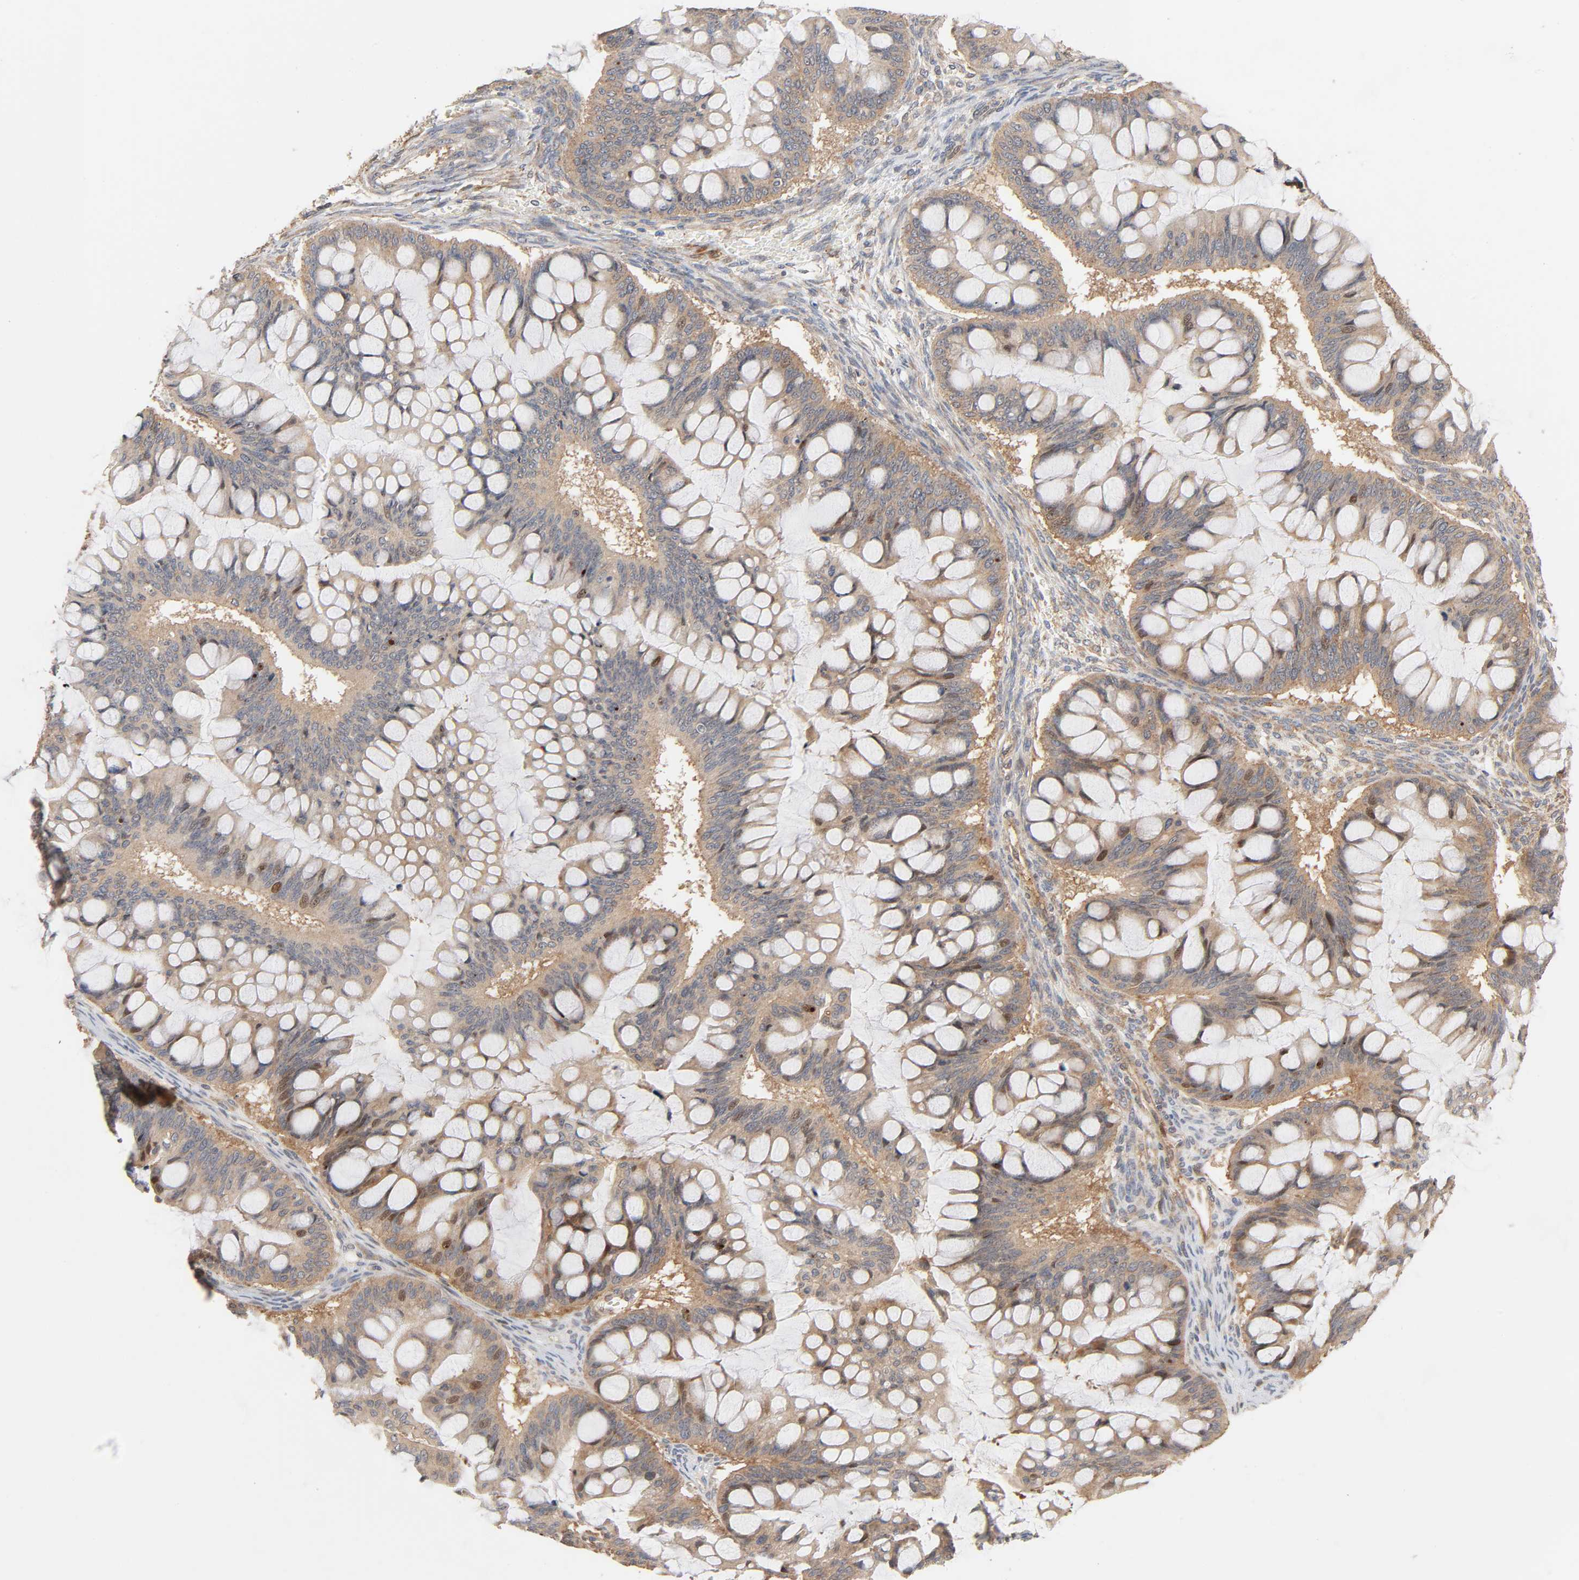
{"staining": {"intensity": "moderate", "quantity": ">75%", "location": "cytoplasmic/membranous,nuclear"}, "tissue": "ovarian cancer", "cell_type": "Tumor cells", "image_type": "cancer", "snomed": [{"axis": "morphology", "description": "Cystadenocarcinoma, mucinous, NOS"}, {"axis": "topography", "description": "Ovary"}], "caption": "Immunohistochemical staining of mucinous cystadenocarcinoma (ovarian) reveals medium levels of moderate cytoplasmic/membranous and nuclear protein expression in approximately >75% of tumor cells.", "gene": "NEMF", "patient": {"sex": "female", "age": 73}}